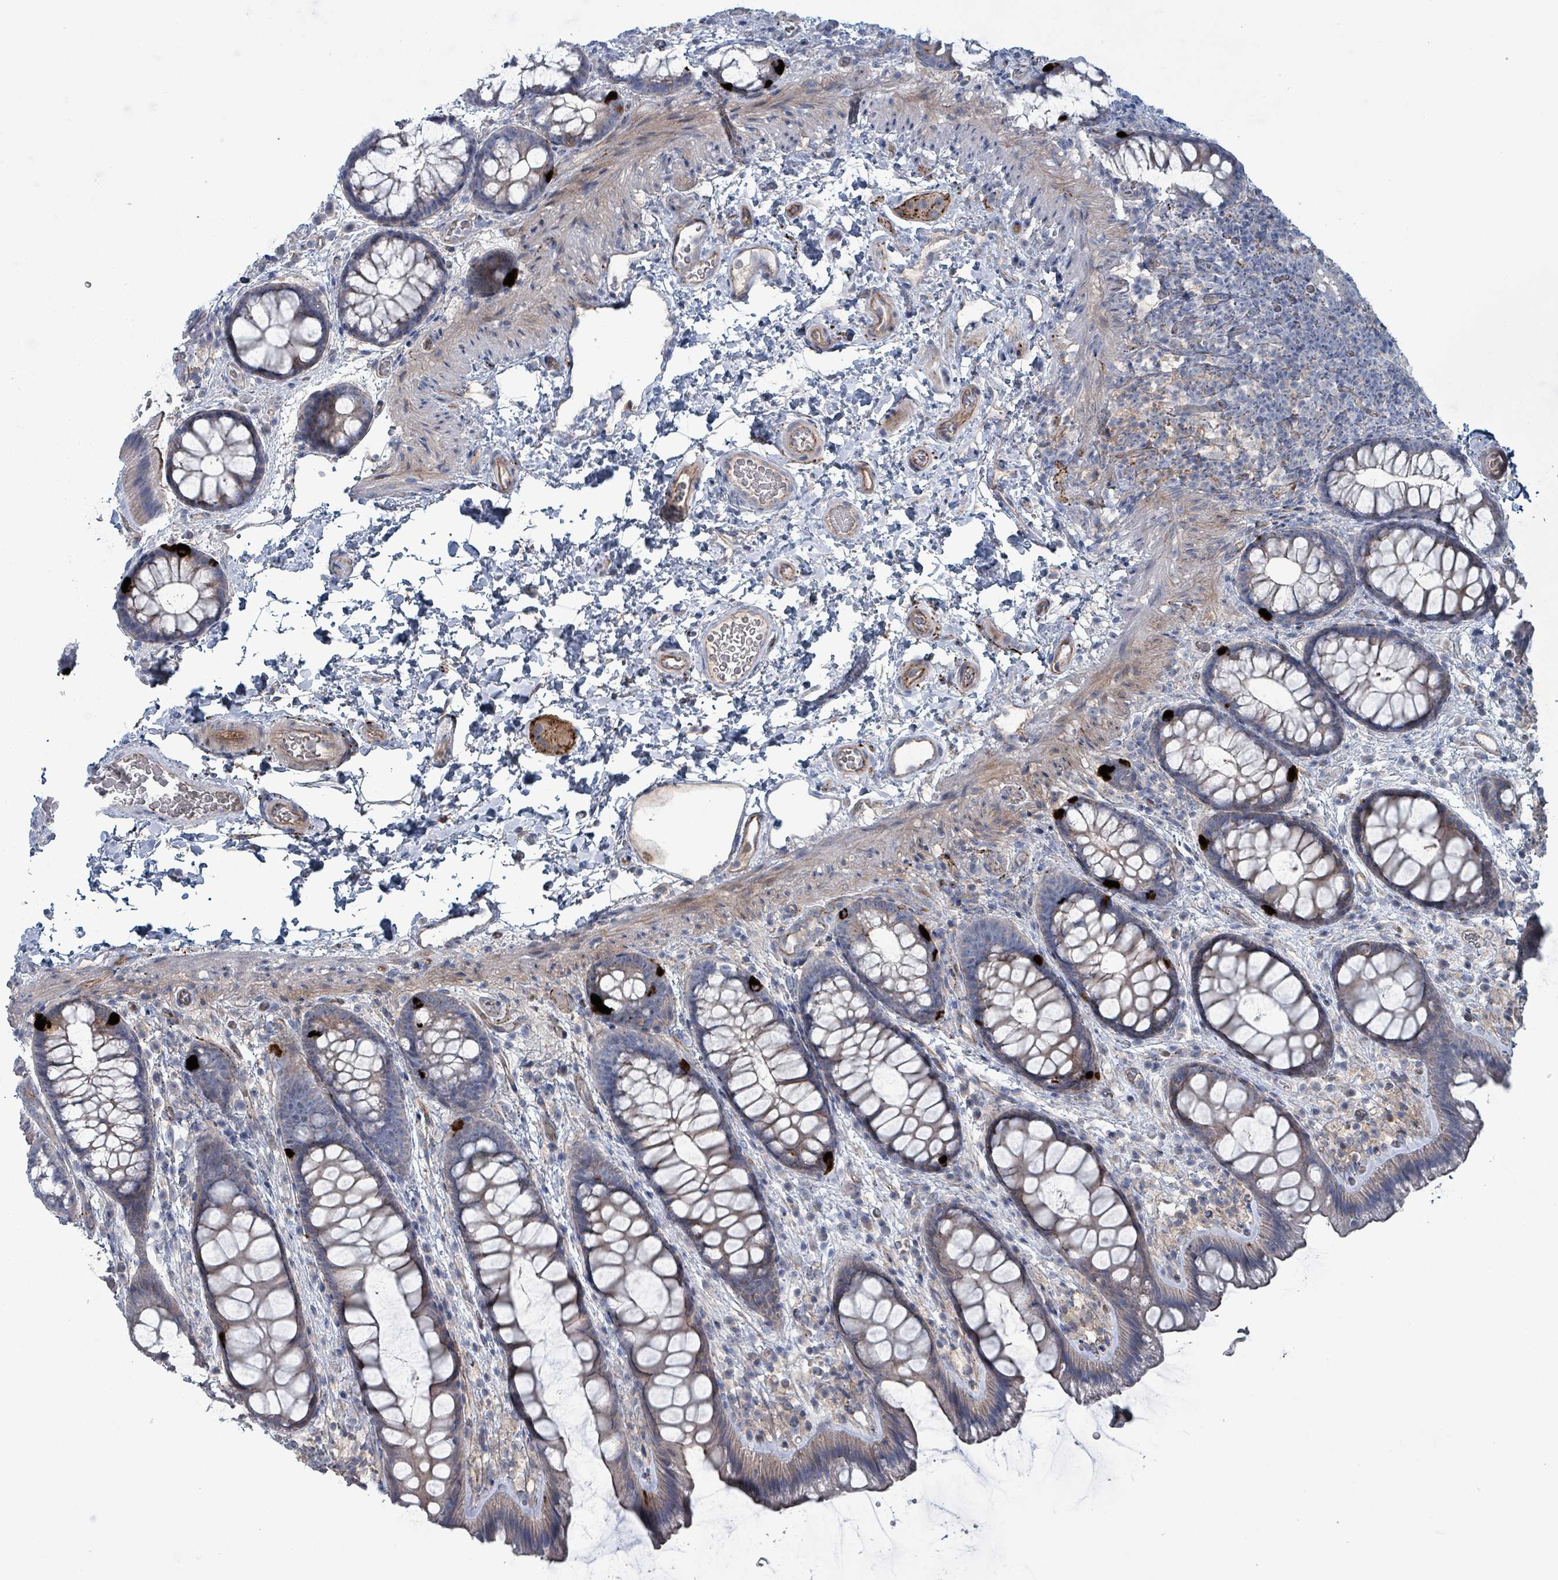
{"staining": {"intensity": "moderate", "quantity": "<25%", "location": "cytoplasmic/membranous"}, "tissue": "colon", "cell_type": "Endothelial cells", "image_type": "normal", "snomed": [{"axis": "morphology", "description": "Normal tissue, NOS"}, {"axis": "topography", "description": "Colon"}], "caption": "Moderate cytoplasmic/membranous staining is seen in approximately <25% of endothelial cells in benign colon. The staining is performed using DAB brown chromogen to label protein expression. The nuclei are counter-stained blue using hematoxylin.", "gene": "TAAR5", "patient": {"sex": "male", "age": 46}}